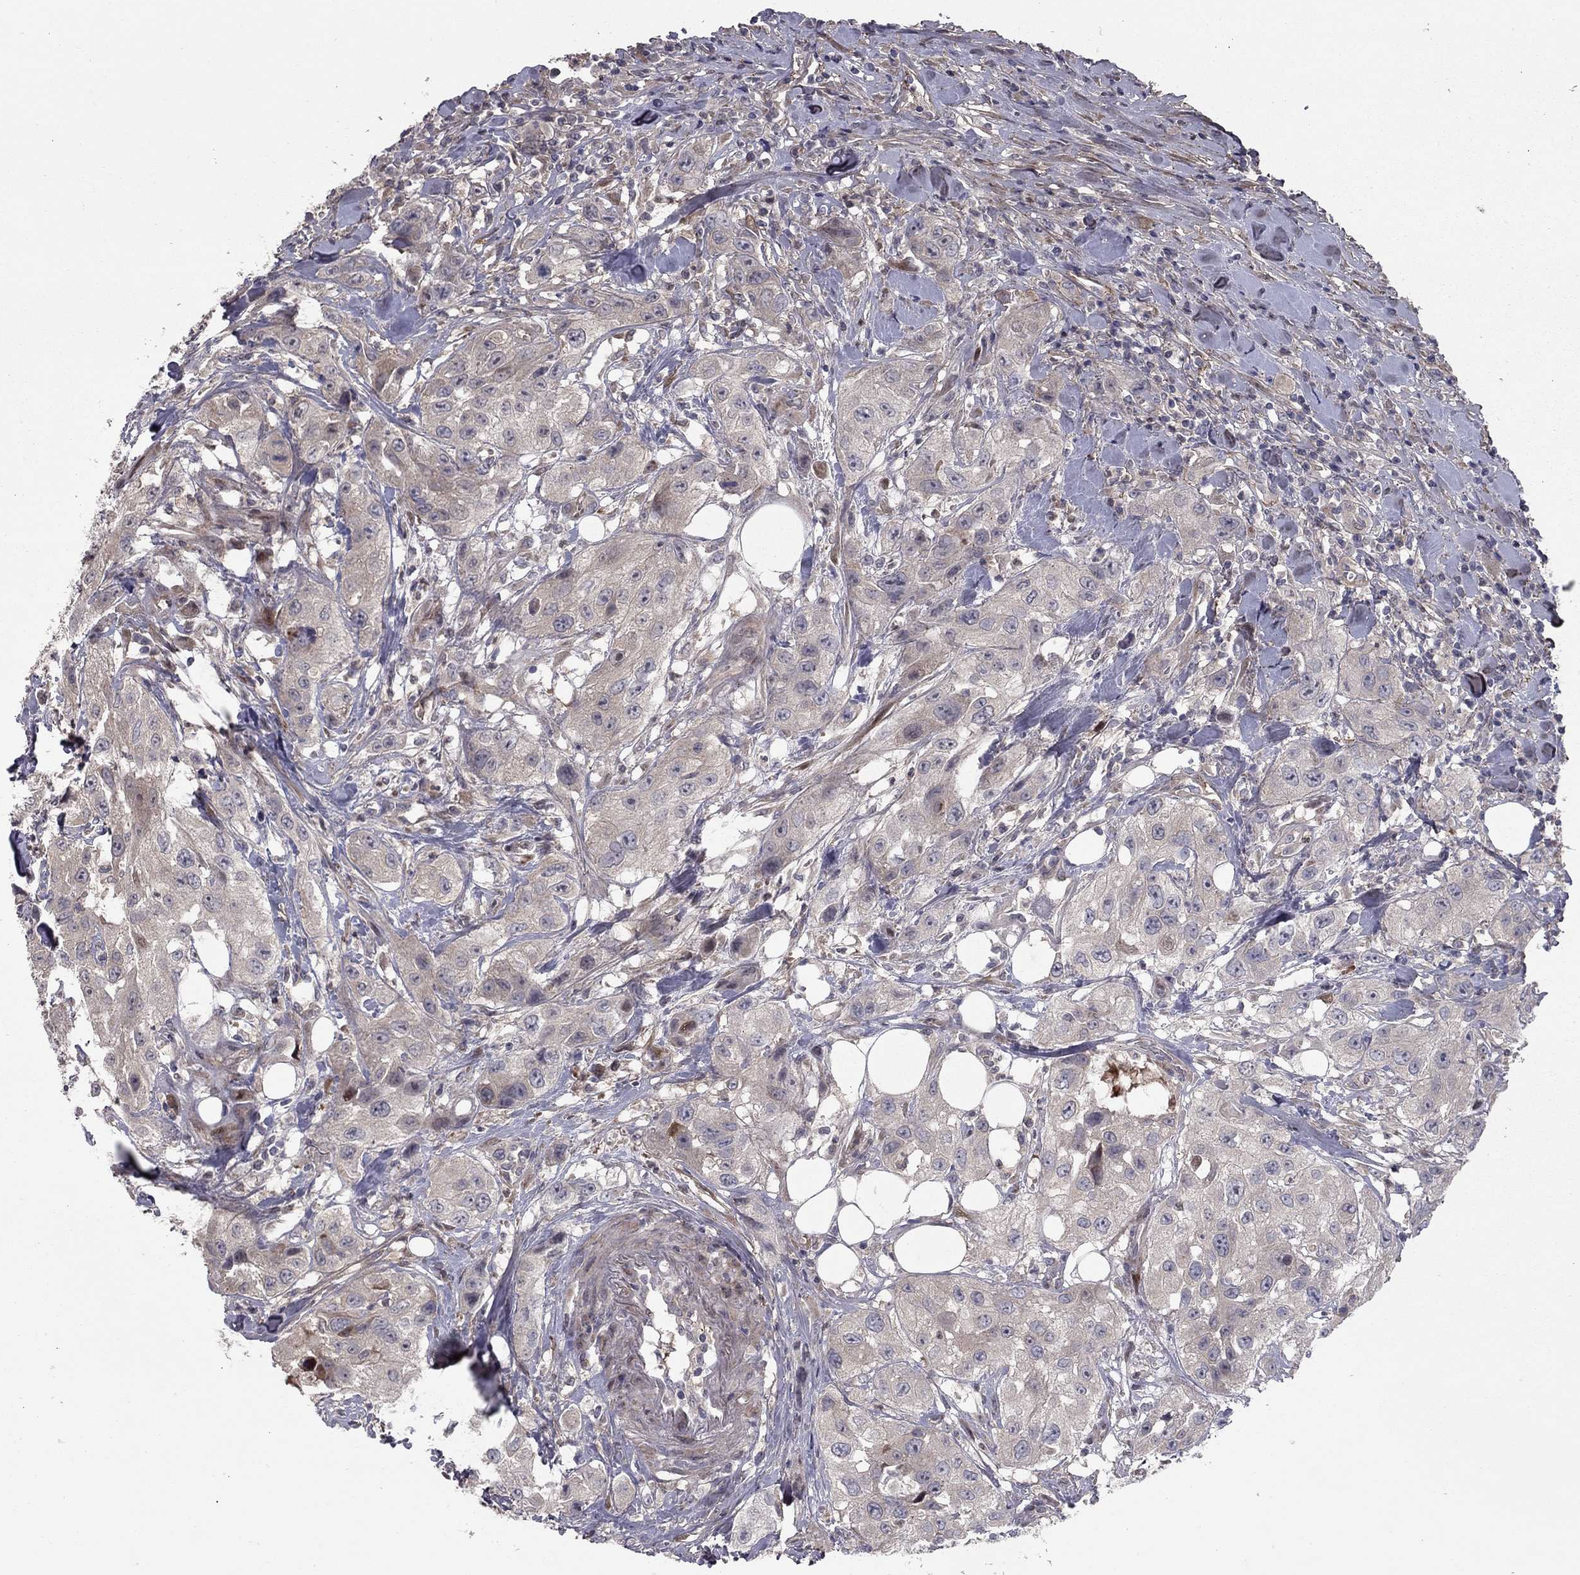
{"staining": {"intensity": "negative", "quantity": "none", "location": "none"}, "tissue": "urothelial cancer", "cell_type": "Tumor cells", "image_type": "cancer", "snomed": [{"axis": "morphology", "description": "Urothelial carcinoma, High grade"}, {"axis": "topography", "description": "Urinary bladder"}], "caption": "Immunohistochemical staining of urothelial cancer exhibits no significant expression in tumor cells.", "gene": "DUSP7", "patient": {"sex": "male", "age": 79}}